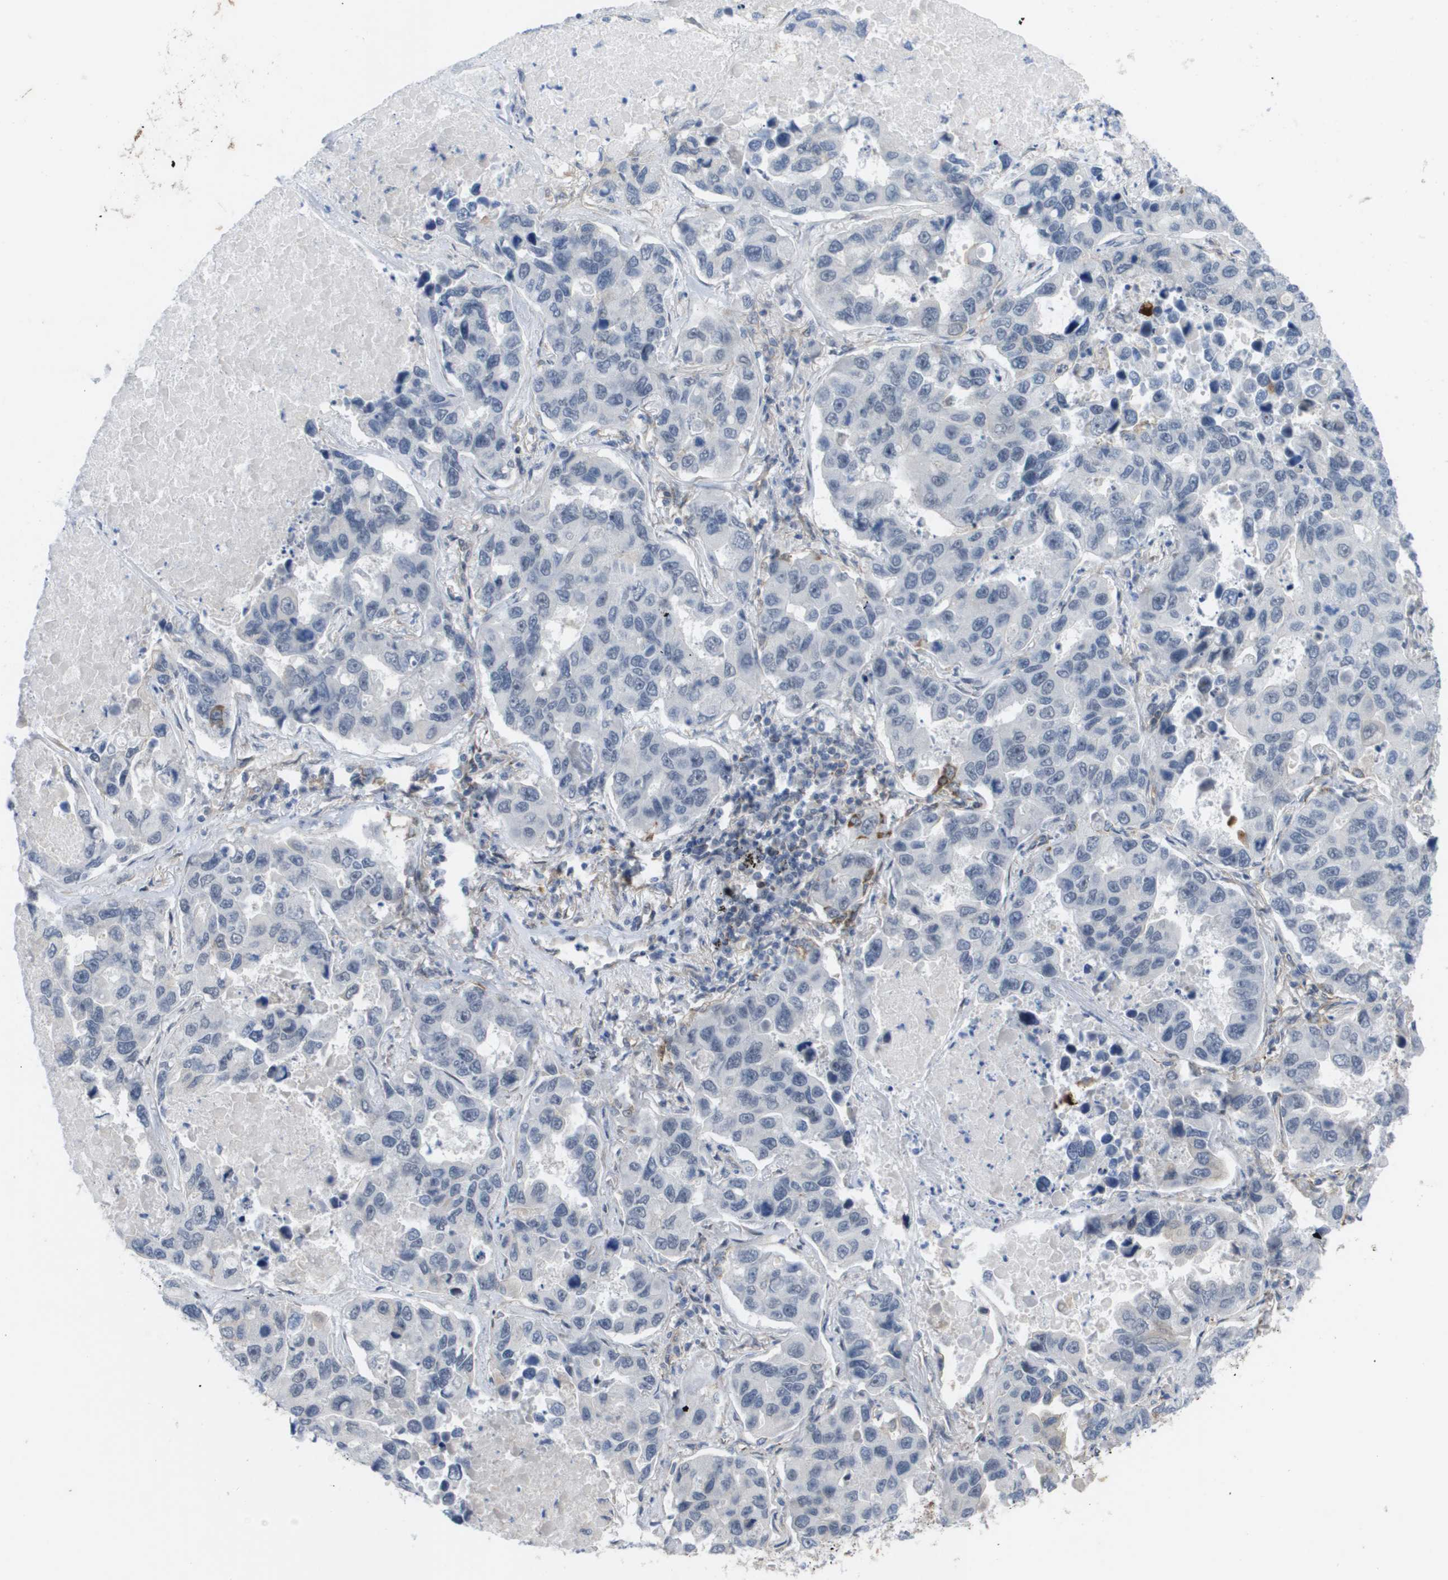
{"staining": {"intensity": "negative", "quantity": "none", "location": "none"}, "tissue": "lung cancer", "cell_type": "Tumor cells", "image_type": "cancer", "snomed": [{"axis": "morphology", "description": "Adenocarcinoma, NOS"}, {"axis": "topography", "description": "Lung"}], "caption": "A photomicrograph of human lung cancer (adenocarcinoma) is negative for staining in tumor cells. (DAB IHC, high magnification).", "gene": "MTARC2", "patient": {"sex": "male", "age": 64}}